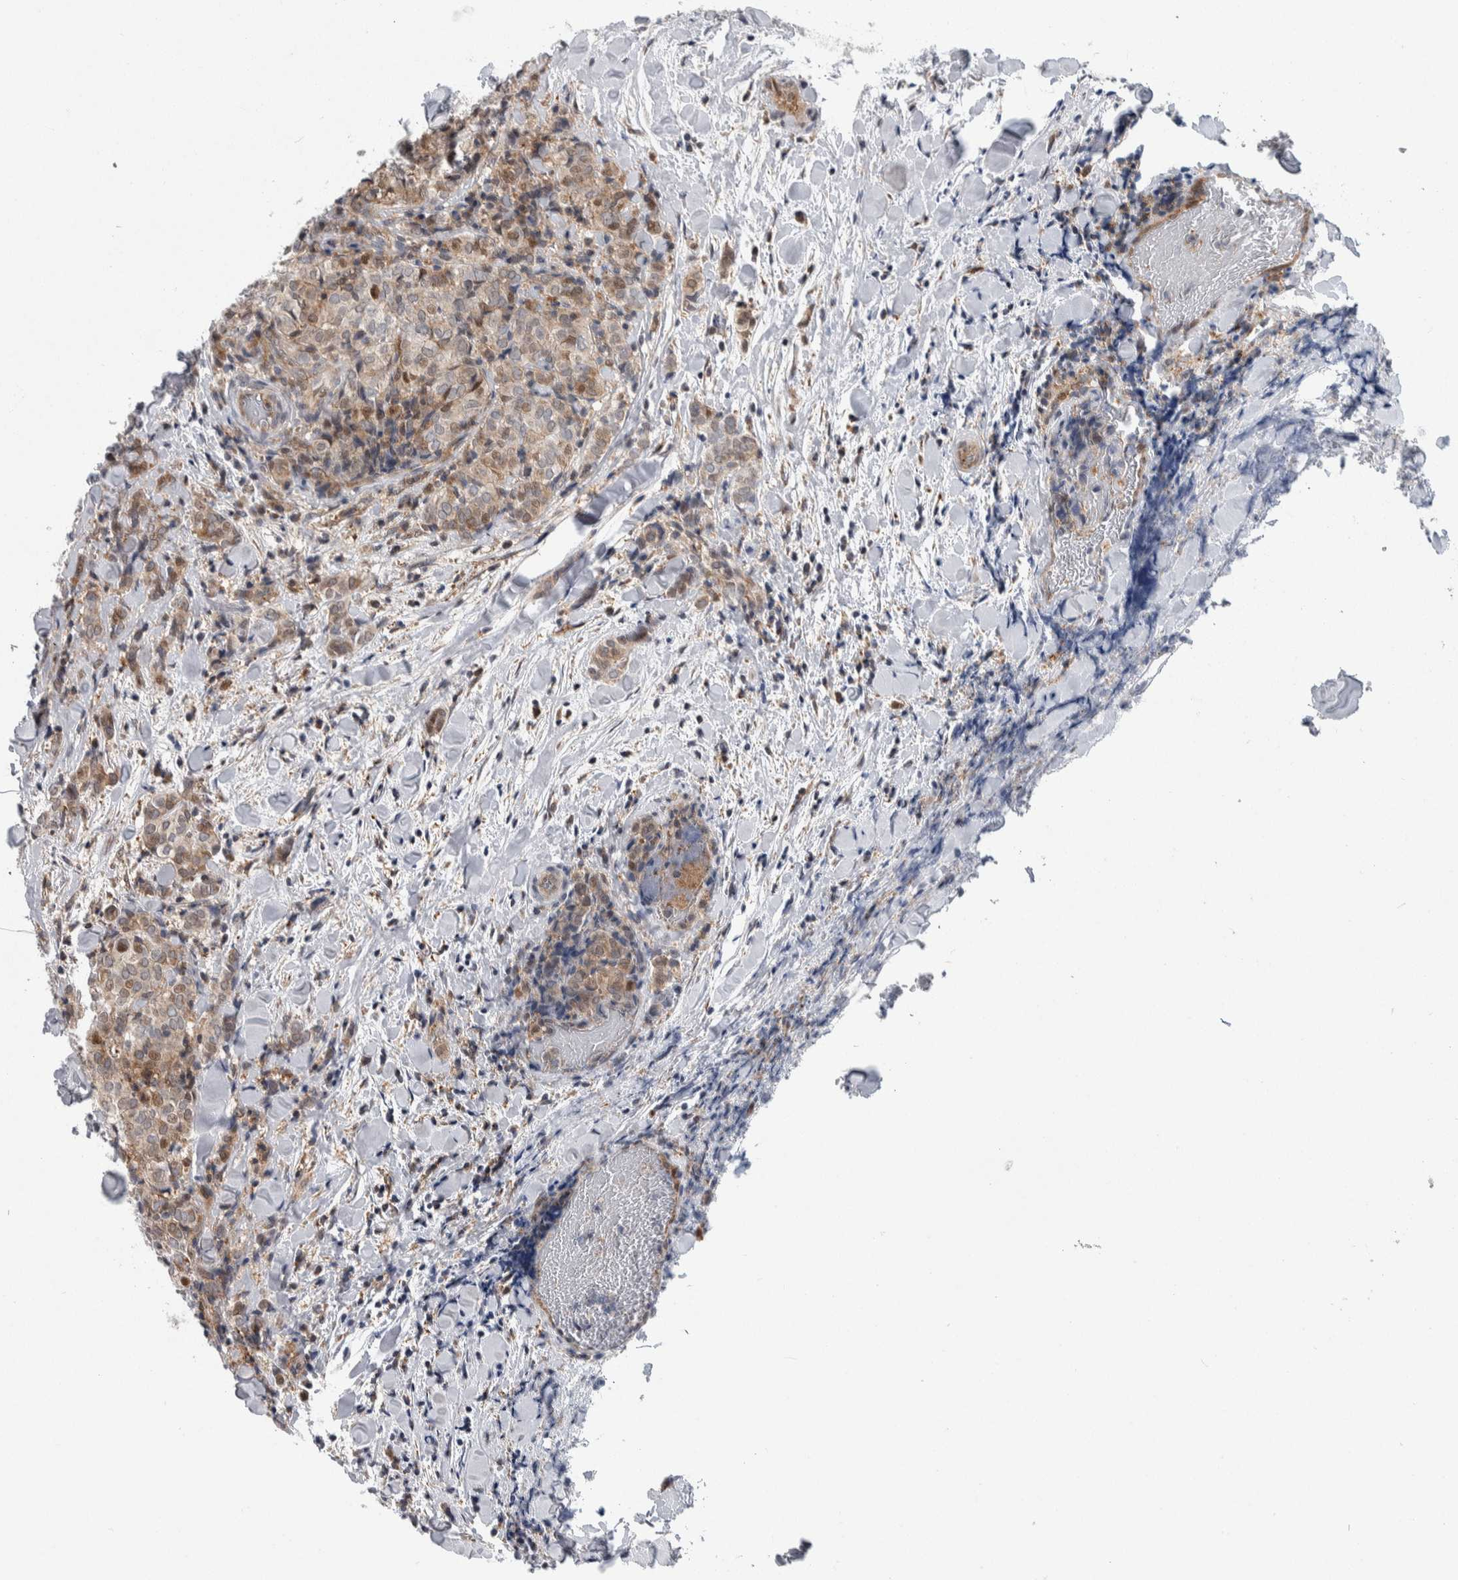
{"staining": {"intensity": "weak", "quantity": "25%-75%", "location": "cytoplasmic/membranous,nuclear"}, "tissue": "thyroid cancer", "cell_type": "Tumor cells", "image_type": "cancer", "snomed": [{"axis": "morphology", "description": "Normal tissue, NOS"}, {"axis": "morphology", "description": "Papillary adenocarcinoma, NOS"}, {"axis": "topography", "description": "Thyroid gland"}], "caption": "A low amount of weak cytoplasmic/membranous and nuclear positivity is identified in about 25%-75% of tumor cells in thyroid cancer tissue.", "gene": "PTPA", "patient": {"sex": "female", "age": 30}}